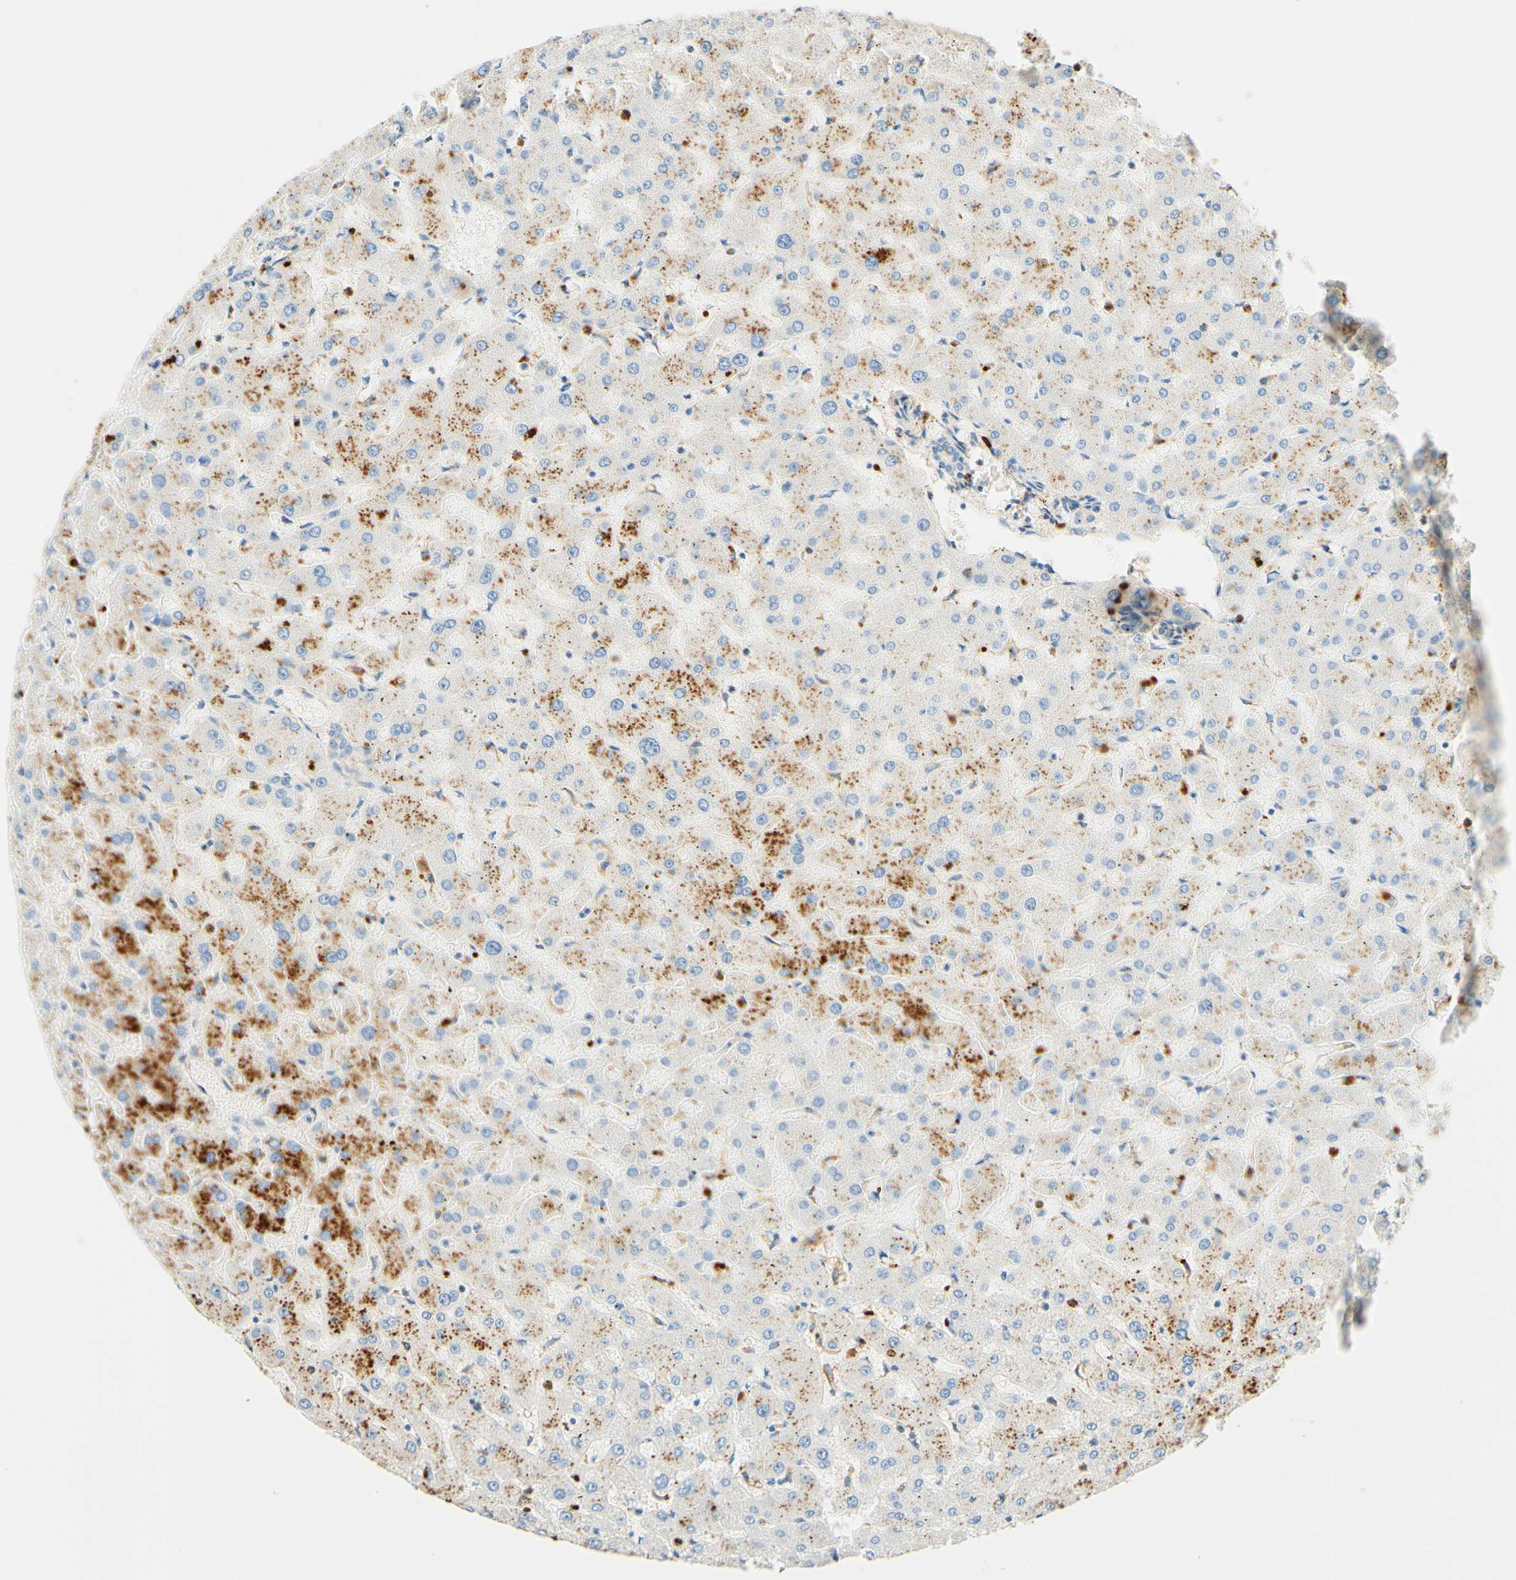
{"staining": {"intensity": "negative", "quantity": "none", "location": "none"}, "tissue": "liver", "cell_type": "Cholangiocytes", "image_type": "normal", "snomed": [{"axis": "morphology", "description": "Normal tissue, NOS"}, {"axis": "topography", "description": "Liver"}], "caption": "Human liver stained for a protein using immunohistochemistry (IHC) exhibits no staining in cholangiocytes.", "gene": "CD63", "patient": {"sex": "female", "age": 63}}